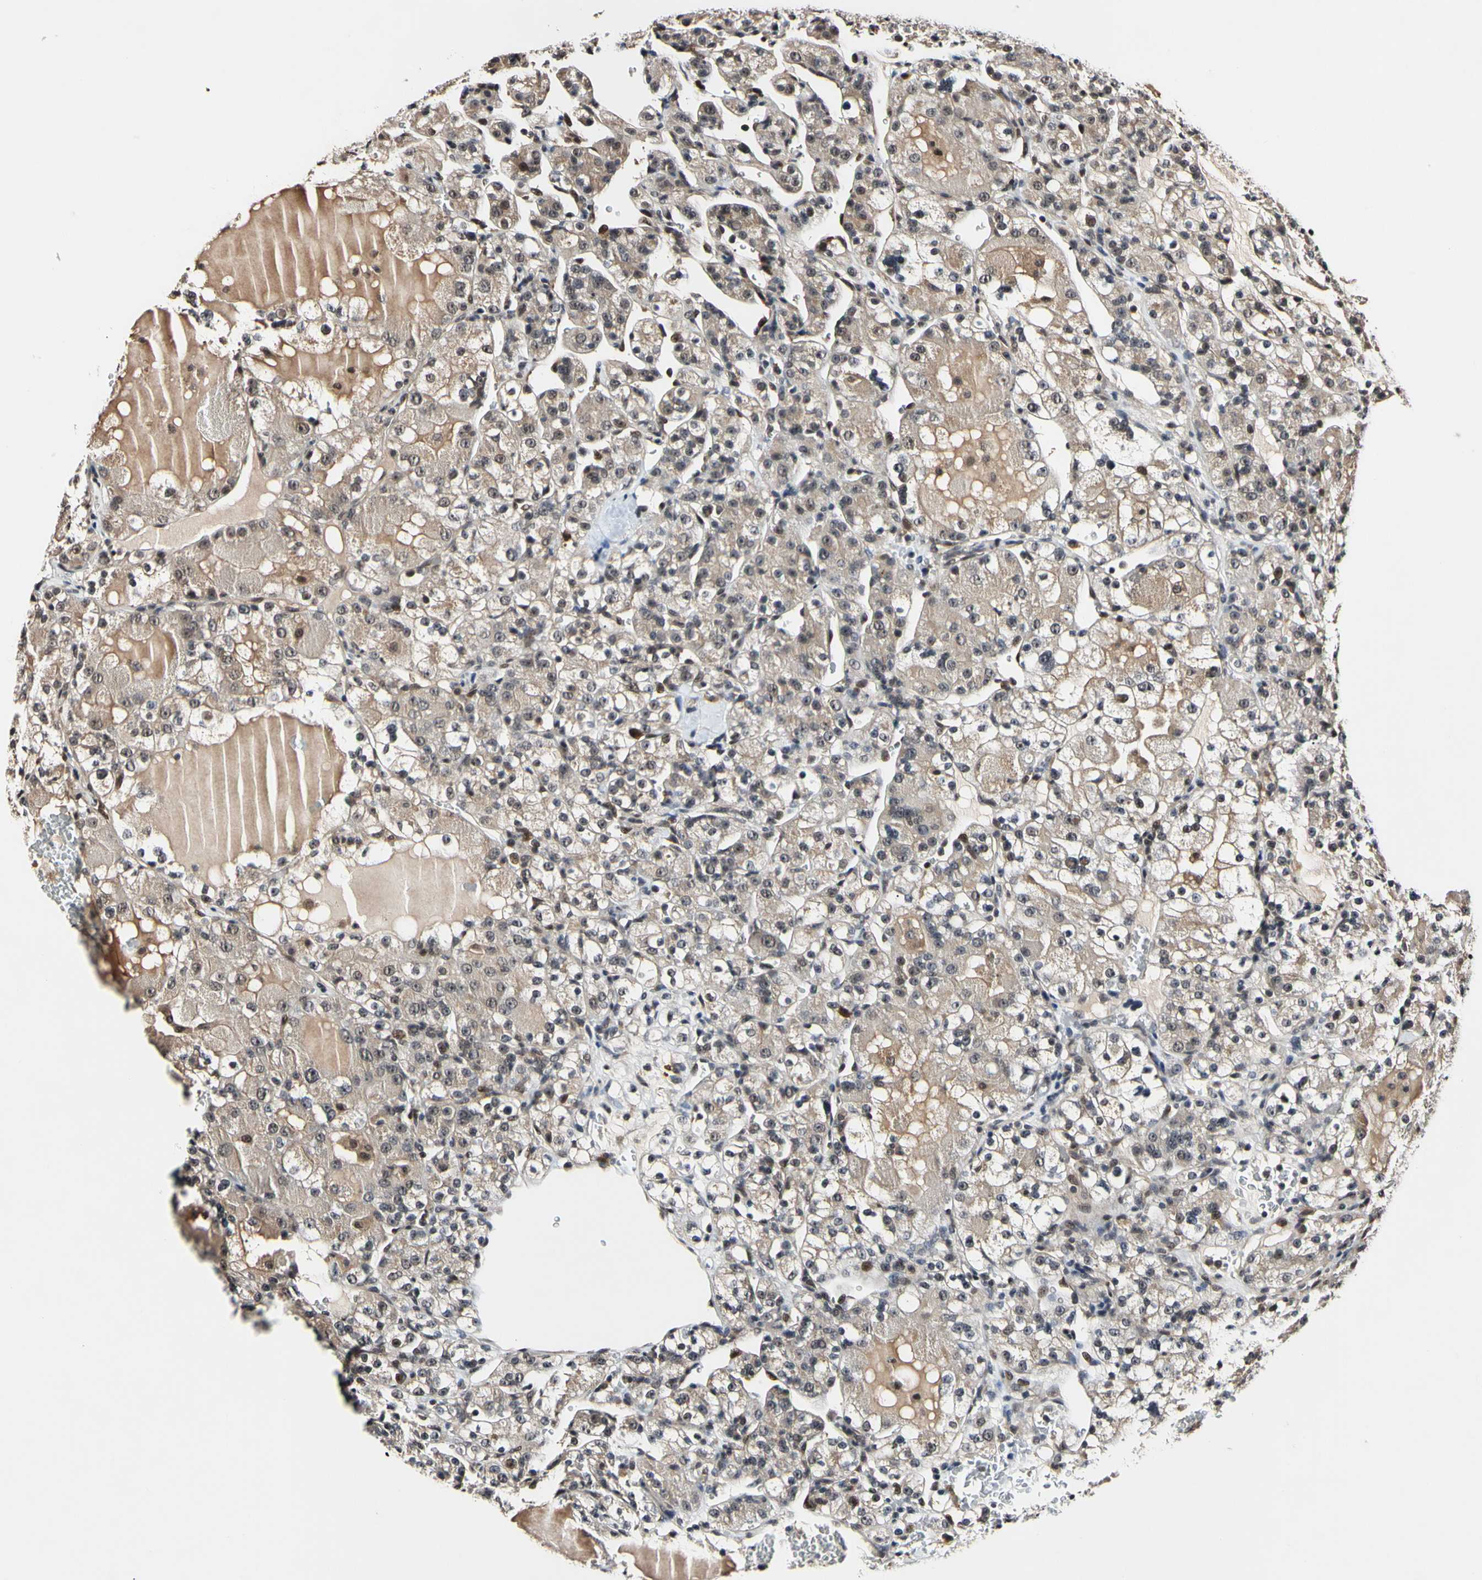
{"staining": {"intensity": "weak", "quantity": ">75%", "location": "cytoplasmic/membranous"}, "tissue": "renal cancer", "cell_type": "Tumor cells", "image_type": "cancer", "snomed": [{"axis": "morphology", "description": "Normal tissue, NOS"}, {"axis": "morphology", "description": "Adenocarcinoma, NOS"}, {"axis": "topography", "description": "Kidney"}], "caption": "IHC staining of renal cancer (adenocarcinoma), which displays low levels of weak cytoplasmic/membranous positivity in about >75% of tumor cells indicating weak cytoplasmic/membranous protein expression. The staining was performed using DAB (3,3'-diaminobenzidine) (brown) for protein detection and nuclei were counterstained in hematoxylin (blue).", "gene": "PSMD10", "patient": {"sex": "male", "age": 61}}